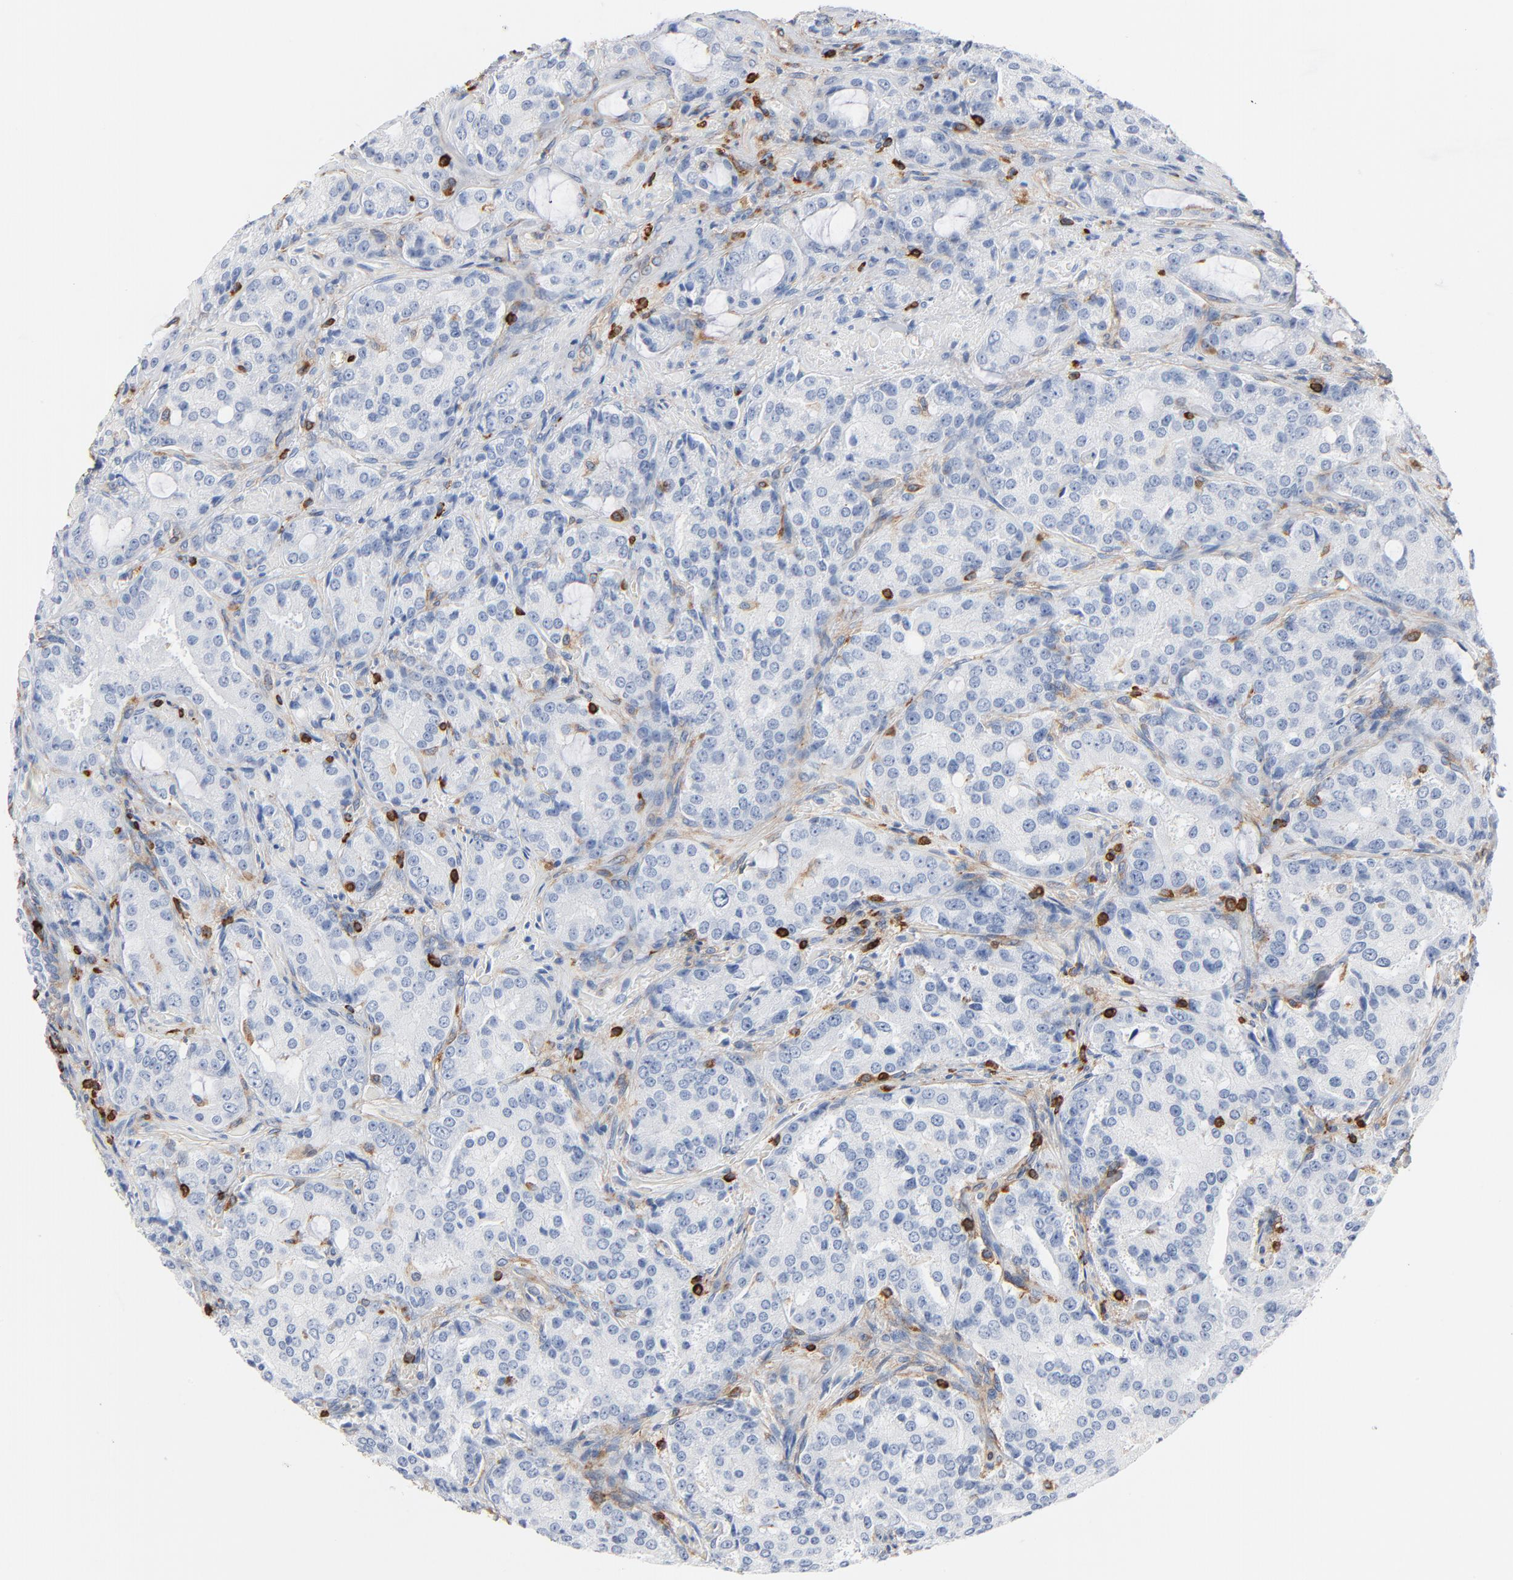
{"staining": {"intensity": "negative", "quantity": "none", "location": "none"}, "tissue": "prostate cancer", "cell_type": "Tumor cells", "image_type": "cancer", "snomed": [{"axis": "morphology", "description": "Adenocarcinoma, High grade"}, {"axis": "topography", "description": "Prostate"}], "caption": "The photomicrograph shows no significant expression in tumor cells of high-grade adenocarcinoma (prostate). (DAB (3,3'-diaminobenzidine) IHC, high magnification).", "gene": "SH3KBP1", "patient": {"sex": "male", "age": 72}}